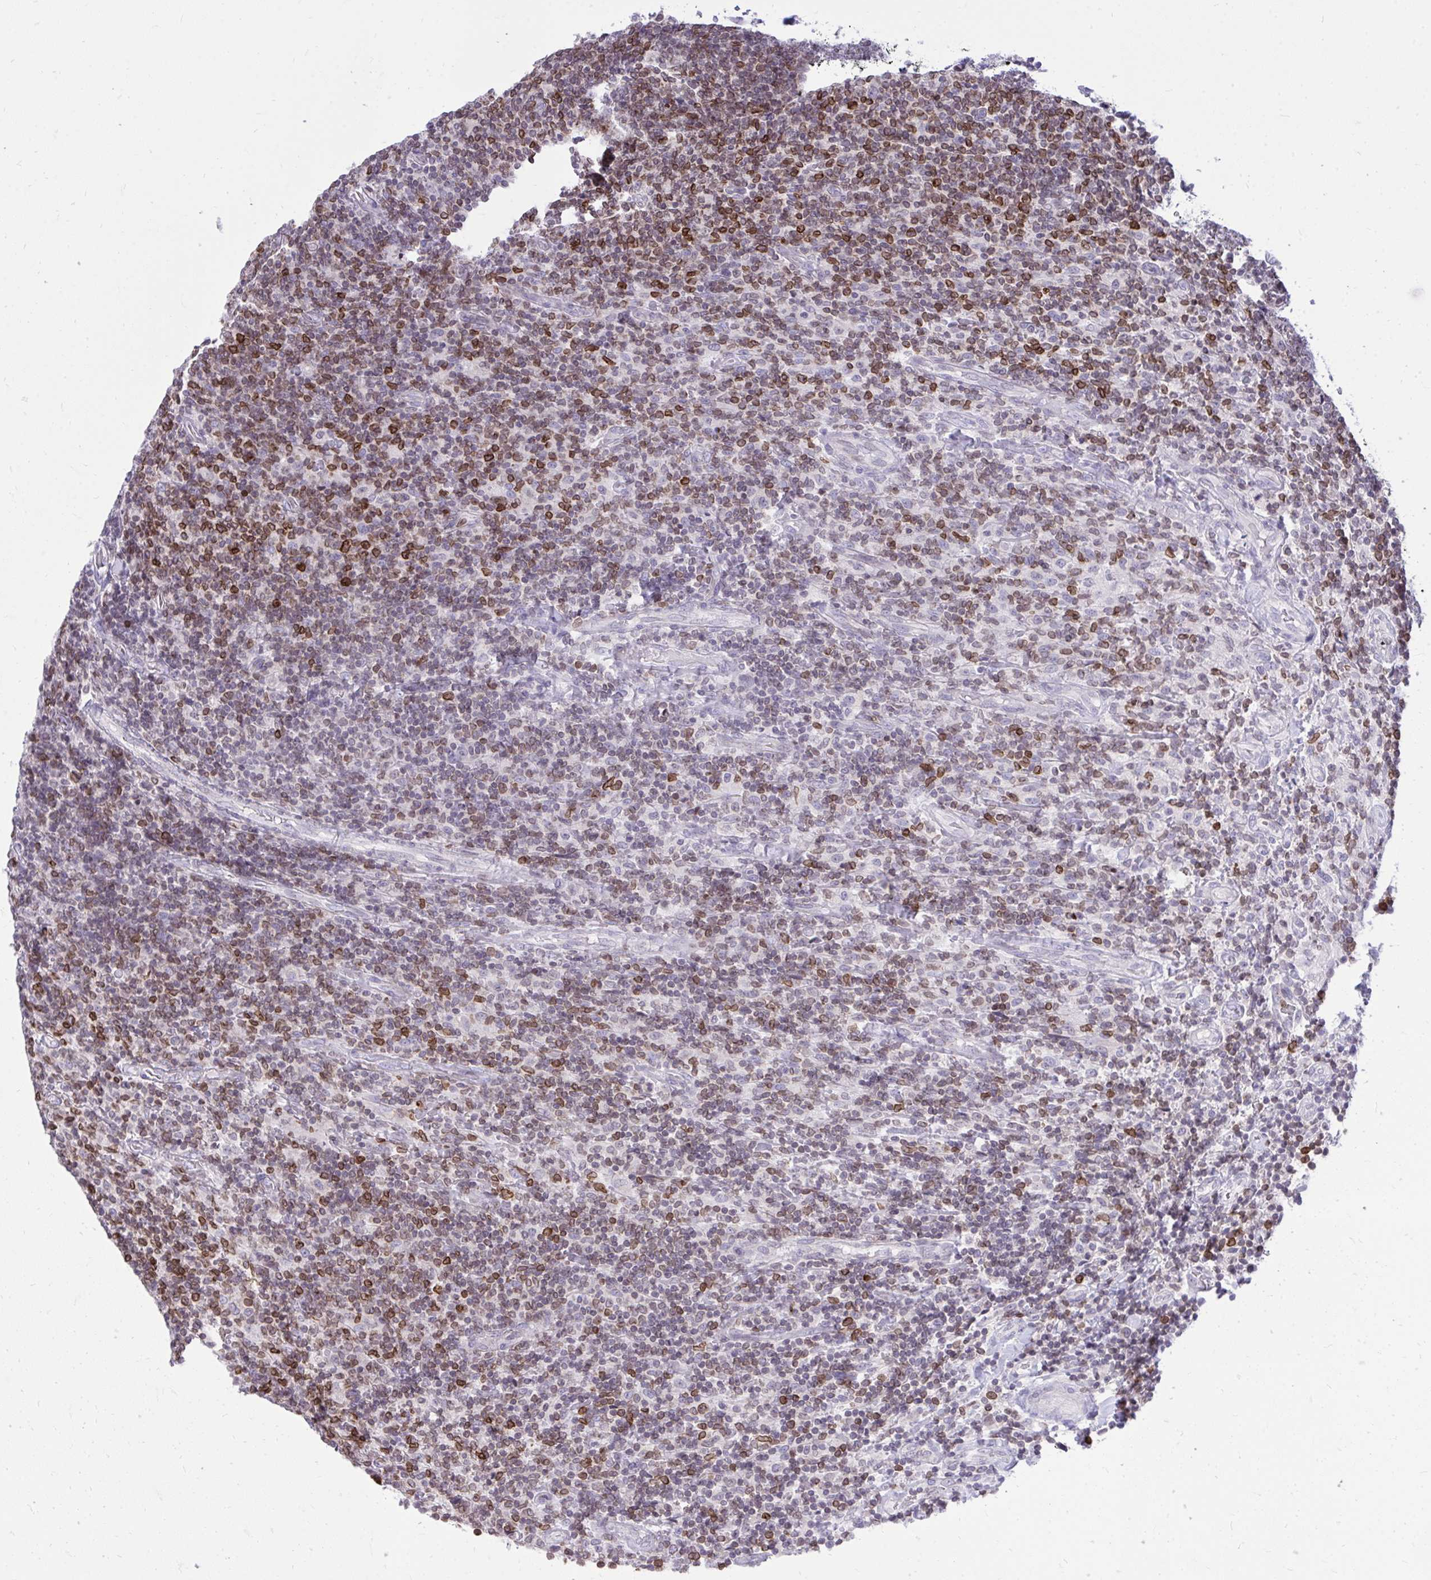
{"staining": {"intensity": "strong", "quantity": "25%-75%", "location": "cytoplasmic/membranous,nuclear"}, "tissue": "lymphoma", "cell_type": "Tumor cells", "image_type": "cancer", "snomed": [{"axis": "morphology", "description": "Malignant lymphoma, non-Hodgkin's type, Low grade"}, {"axis": "topography", "description": "Lymph node"}], "caption": "DAB (3,3'-diaminobenzidine) immunohistochemical staining of lymphoma displays strong cytoplasmic/membranous and nuclear protein staining in about 25%-75% of tumor cells.", "gene": "RPS6KA2", "patient": {"sex": "male", "age": 52}}